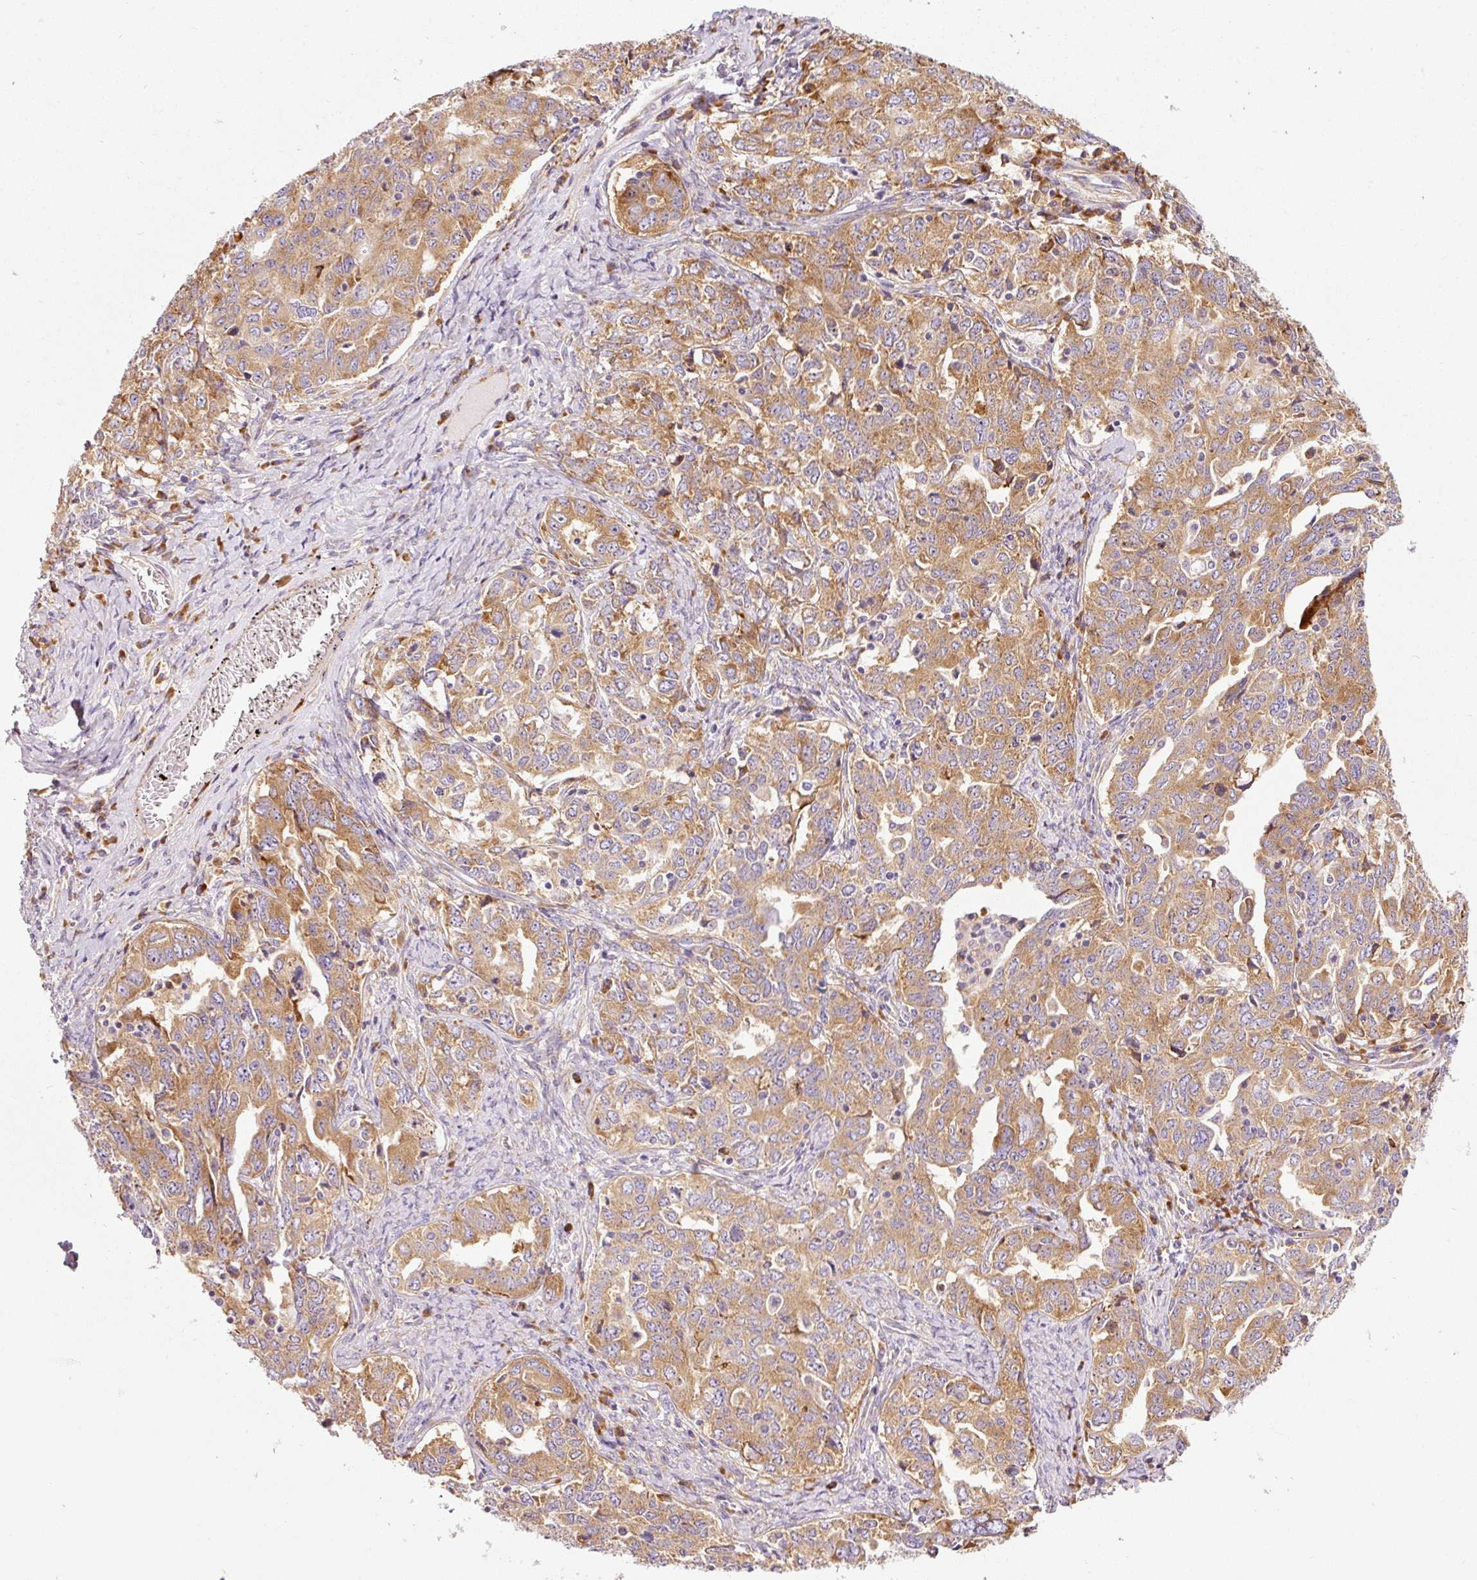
{"staining": {"intensity": "moderate", "quantity": ">75%", "location": "cytoplasmic/membranous"}, "tissue": "ovarian cancer", "cell_type": "Tumor cells", "image_type": "cancer", "snomed": [{"axis": "morphology", "description": "Carcinoma, endometroid"}, {"axis": "topography", "description": "Ovary"}], "caption": "This micrograph shows immunohistochemistry (IHC) staining of human ovarian endometroid carcinoma, with medium moderate cytoplasmic/membranous positivity in about >75% of tumor cells.", "gene": "RPL10A", "patient": {"sex": "female", "age": 62}}